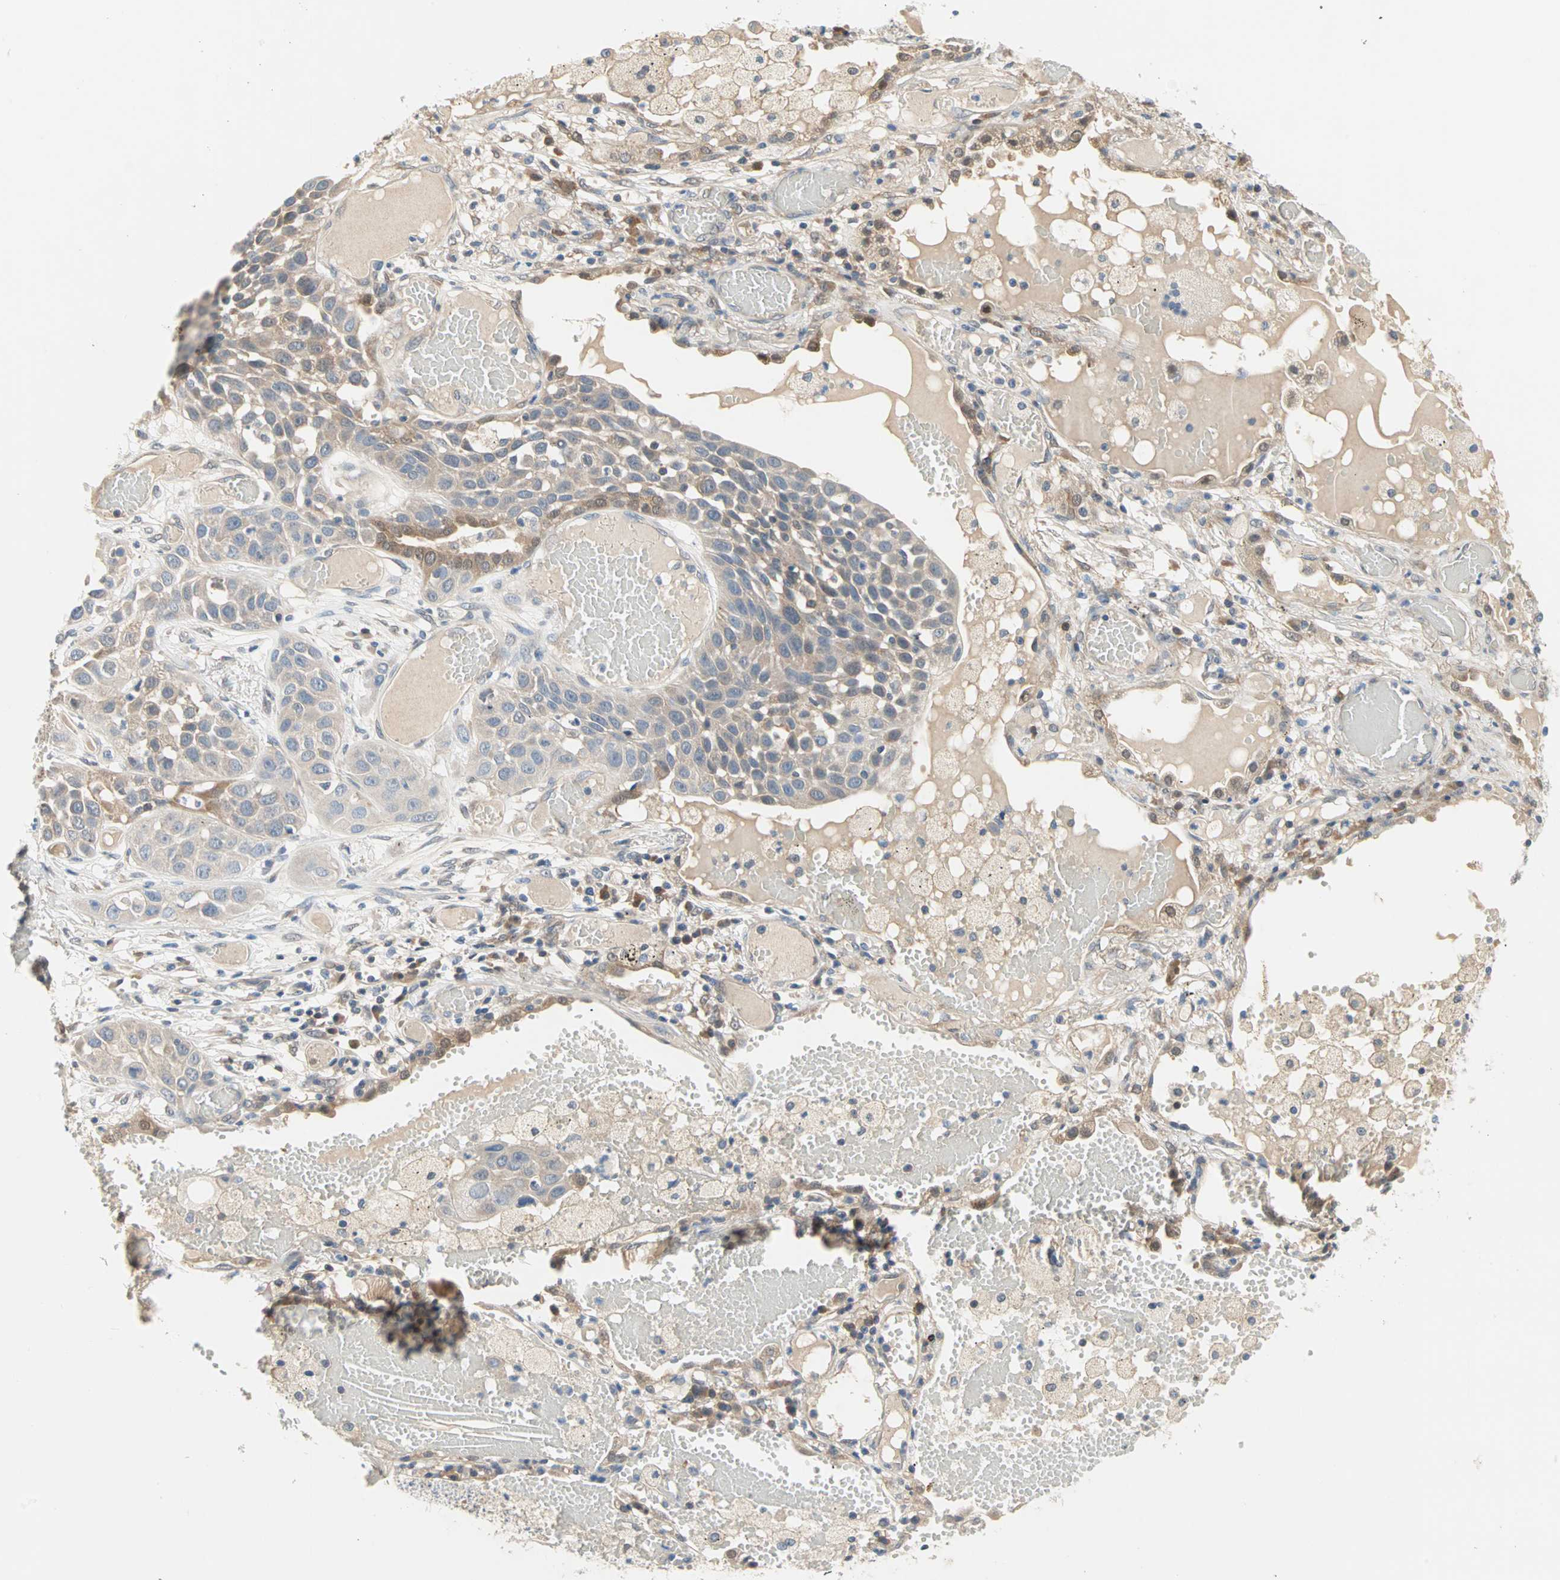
{"staining": {"intensity": "weak", "quantity": ">75%", "location": "cytoplasmic/membranous"}, "tissue": "lung cancer", "cell_type": "Tumor cells", "image_type": "cancer", "snomed": [{"axis": "morphology", "description": "Squamous cell carcinoma, NOS"}, {"axis": "topography", "description": "Lung"}], "caption": "This micrograph demonstrates IHC staining of human lung squamous cell carcinoma, with low weak cytoplasmic/membranous staining in approximately >75% of tumor cells.", "gene": "MPI", "patient": {"sex": "male", "age": 71}}